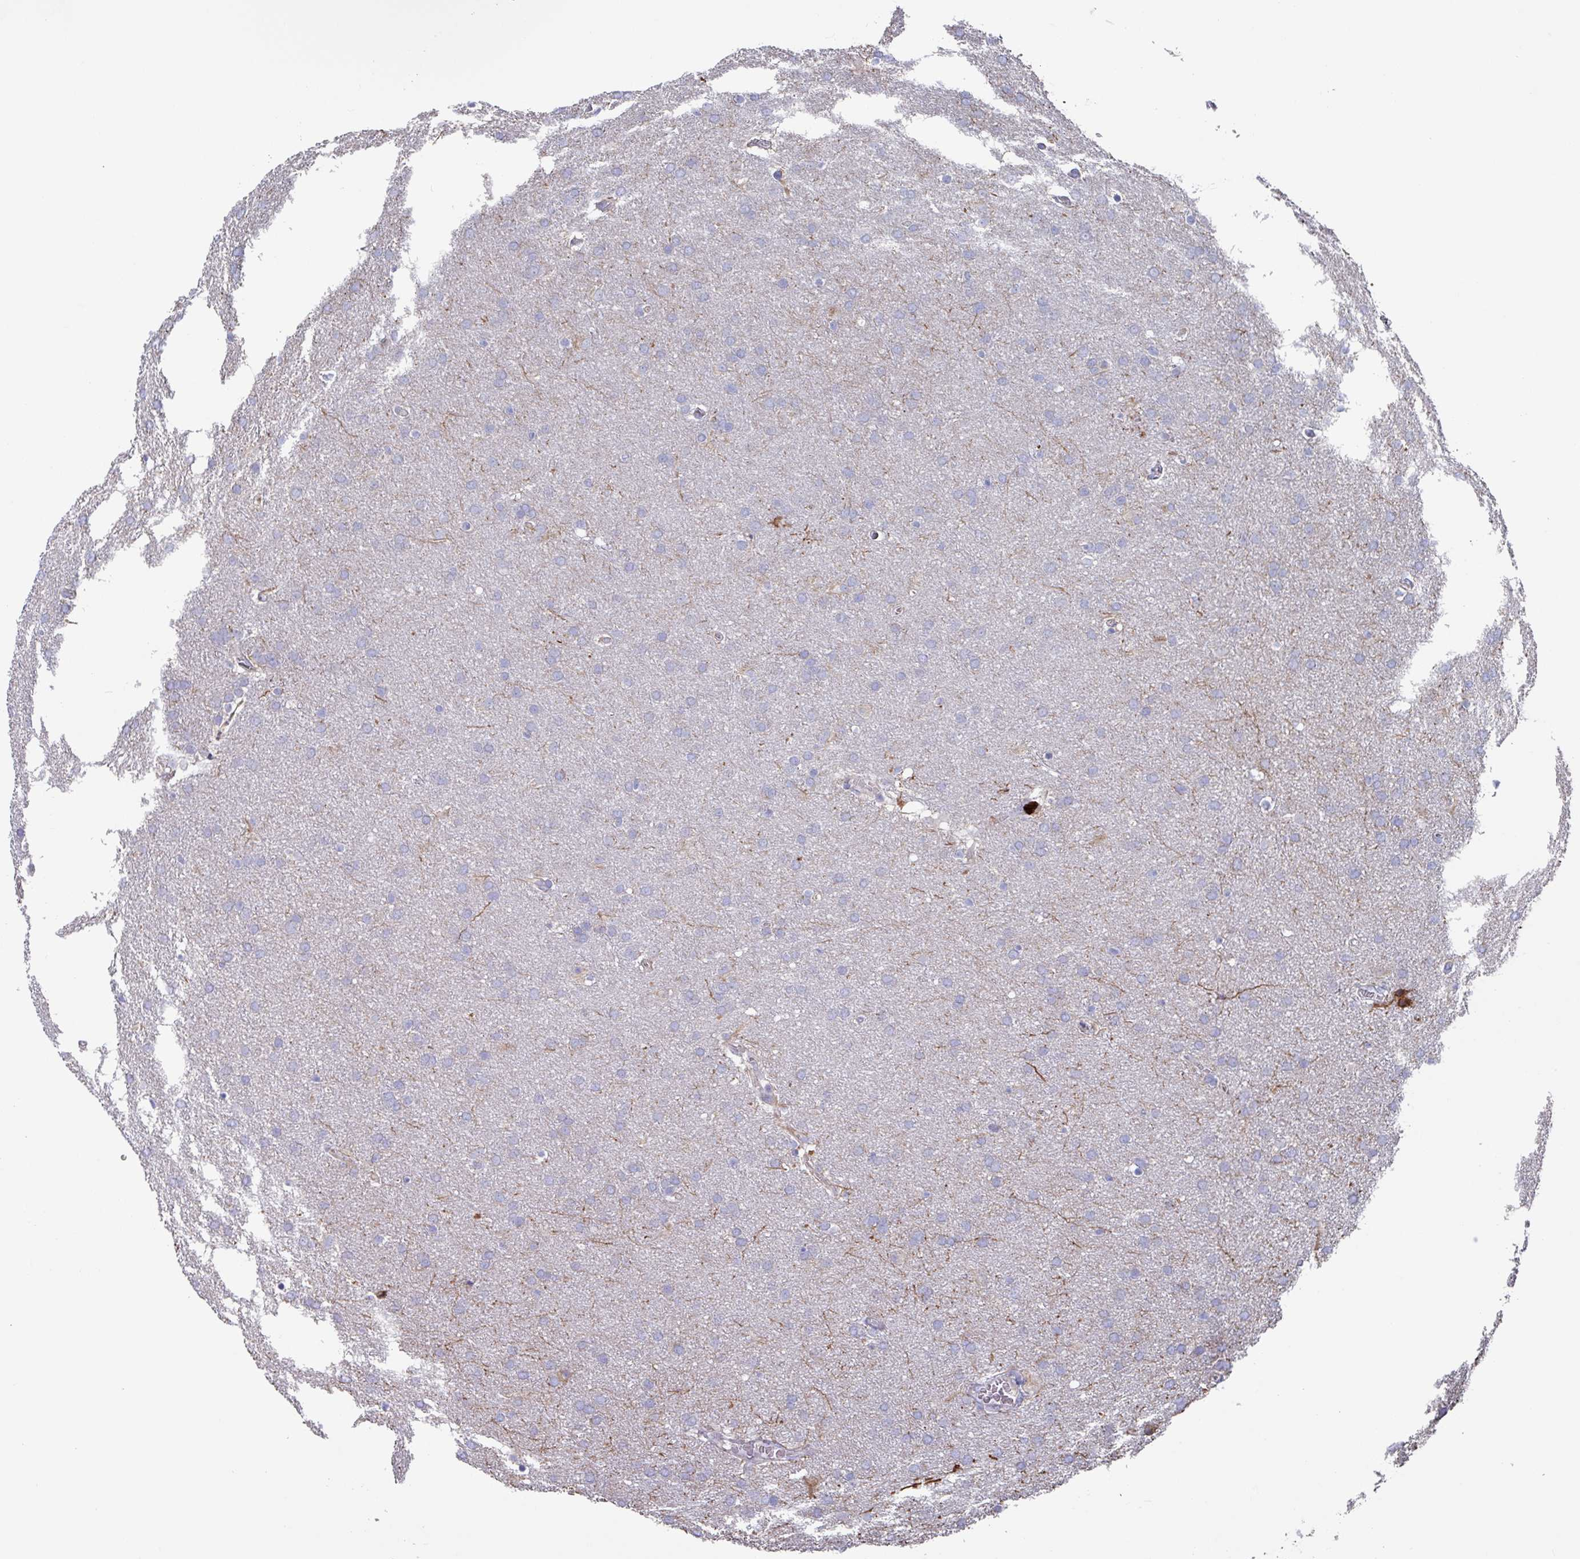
{"staining": {"intensity": "negative", "quantity": "none", "location": "none"}, "tissue": "glioma", "cell_type": "Tumor cells", "image_type": "cancer", "snomed": [{"axis": "morphology", "description": "Glioma, malignant, Low grade"}, {"axis": "topography", "description": "Brain"}], "caption": "Immunohistochemistry image of neoplastic tissue: low-grade glioma (malignant) stained with DAB demonstrates no significant protein staining in tumor cells.", "gene": "UQCC2", "patient": {"sex": "female", "age": 32}}